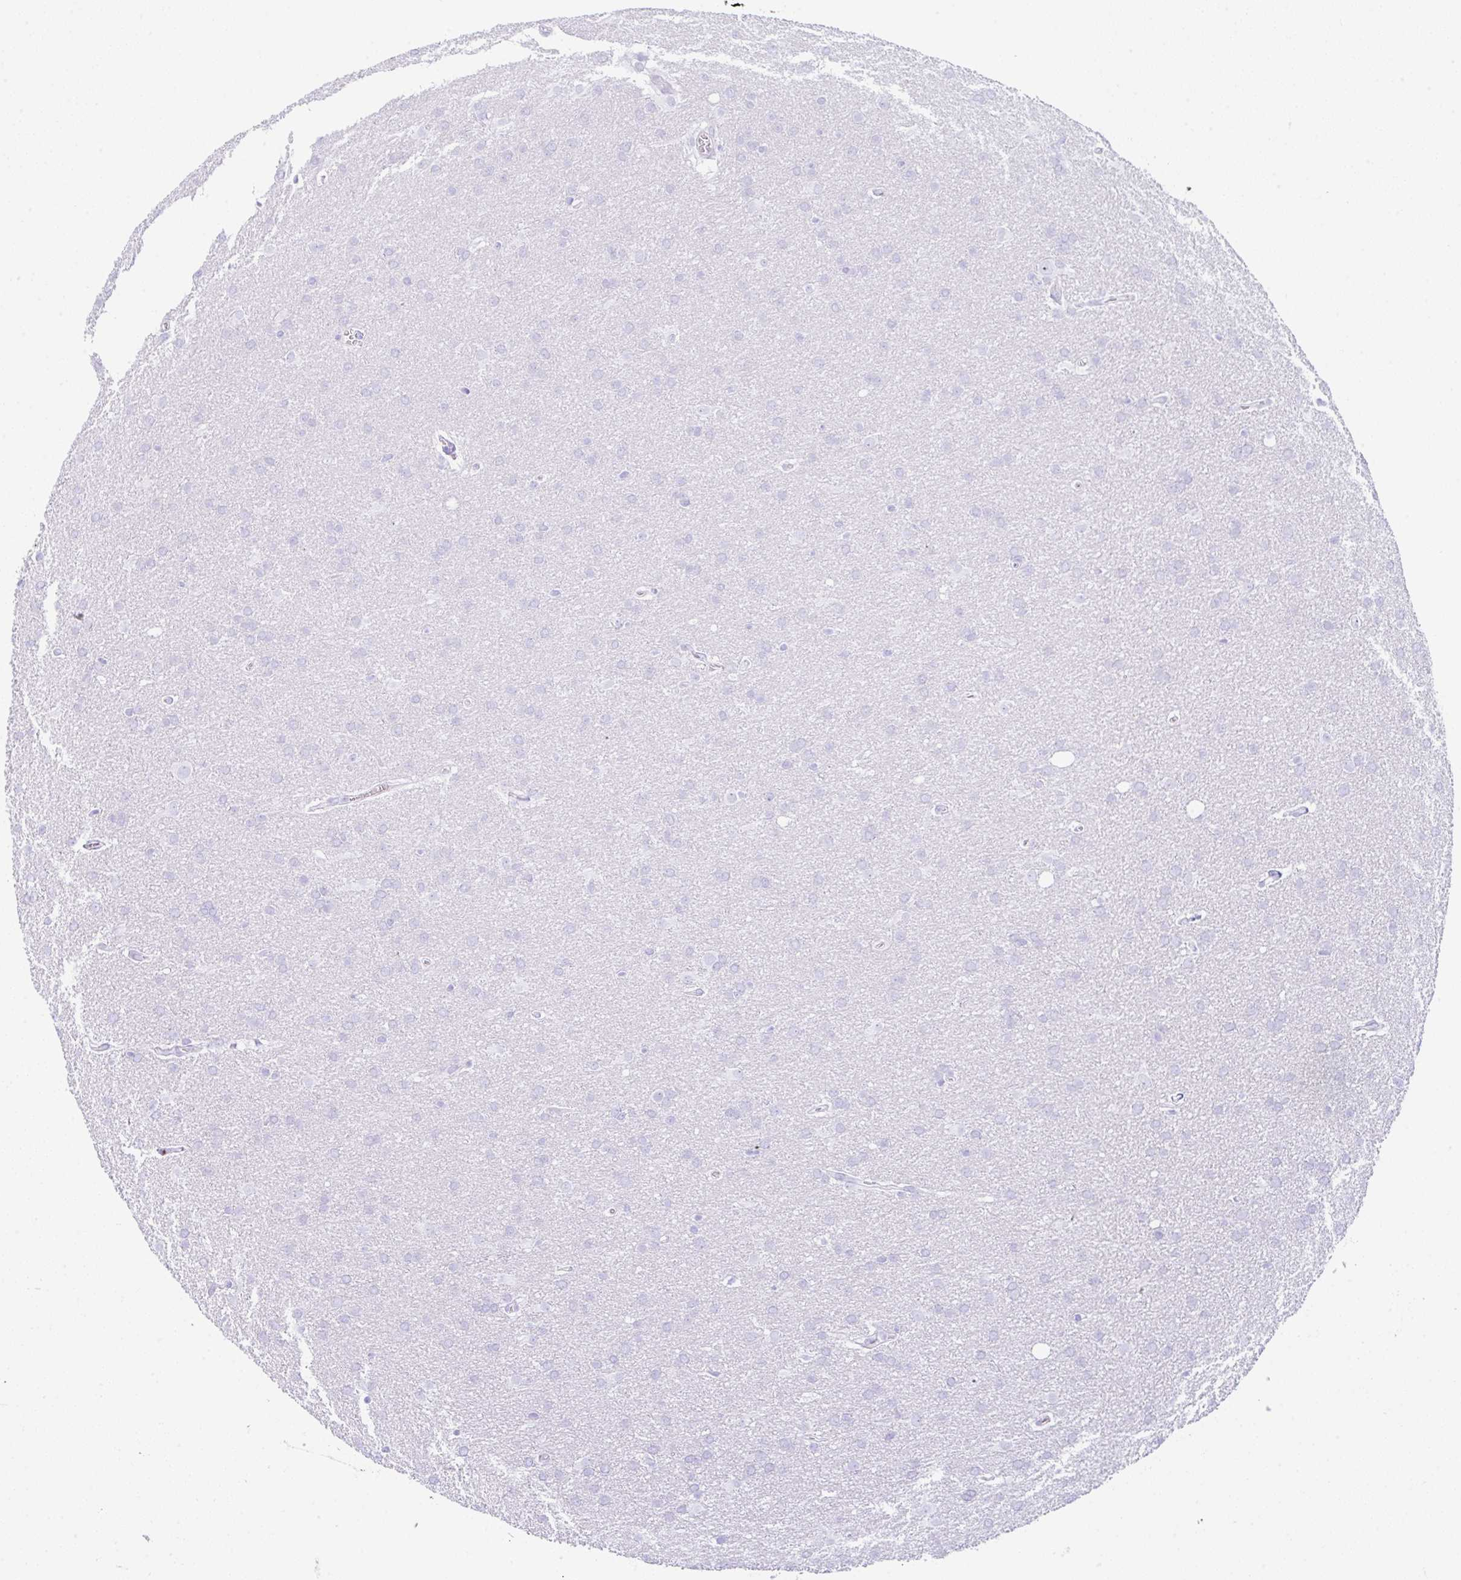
{"staining": {"intensity": "negative", "quantity": "none", "location": "none"}, "tissue": "glioma", "cell_type": "Tumor cells", "image_type": "cancer", "snomed": [{"axis": "morphology", "description": "Glioma, malignant, Low grade"}, {"axis": "topography", "description": "Brain"}], "caption": "Immunohistochemical staining of glioma reveals no significant staining in tumor cells. The staining was performed using DAB (3,3'-diaminobenzidine) to visualize the protein expression in brown, while the nuclei were stained in blue with hematoxylin (Magnification: 20x).", "gene": "NDUFAF8", "patient": {"sex": "female", "age": 32}}